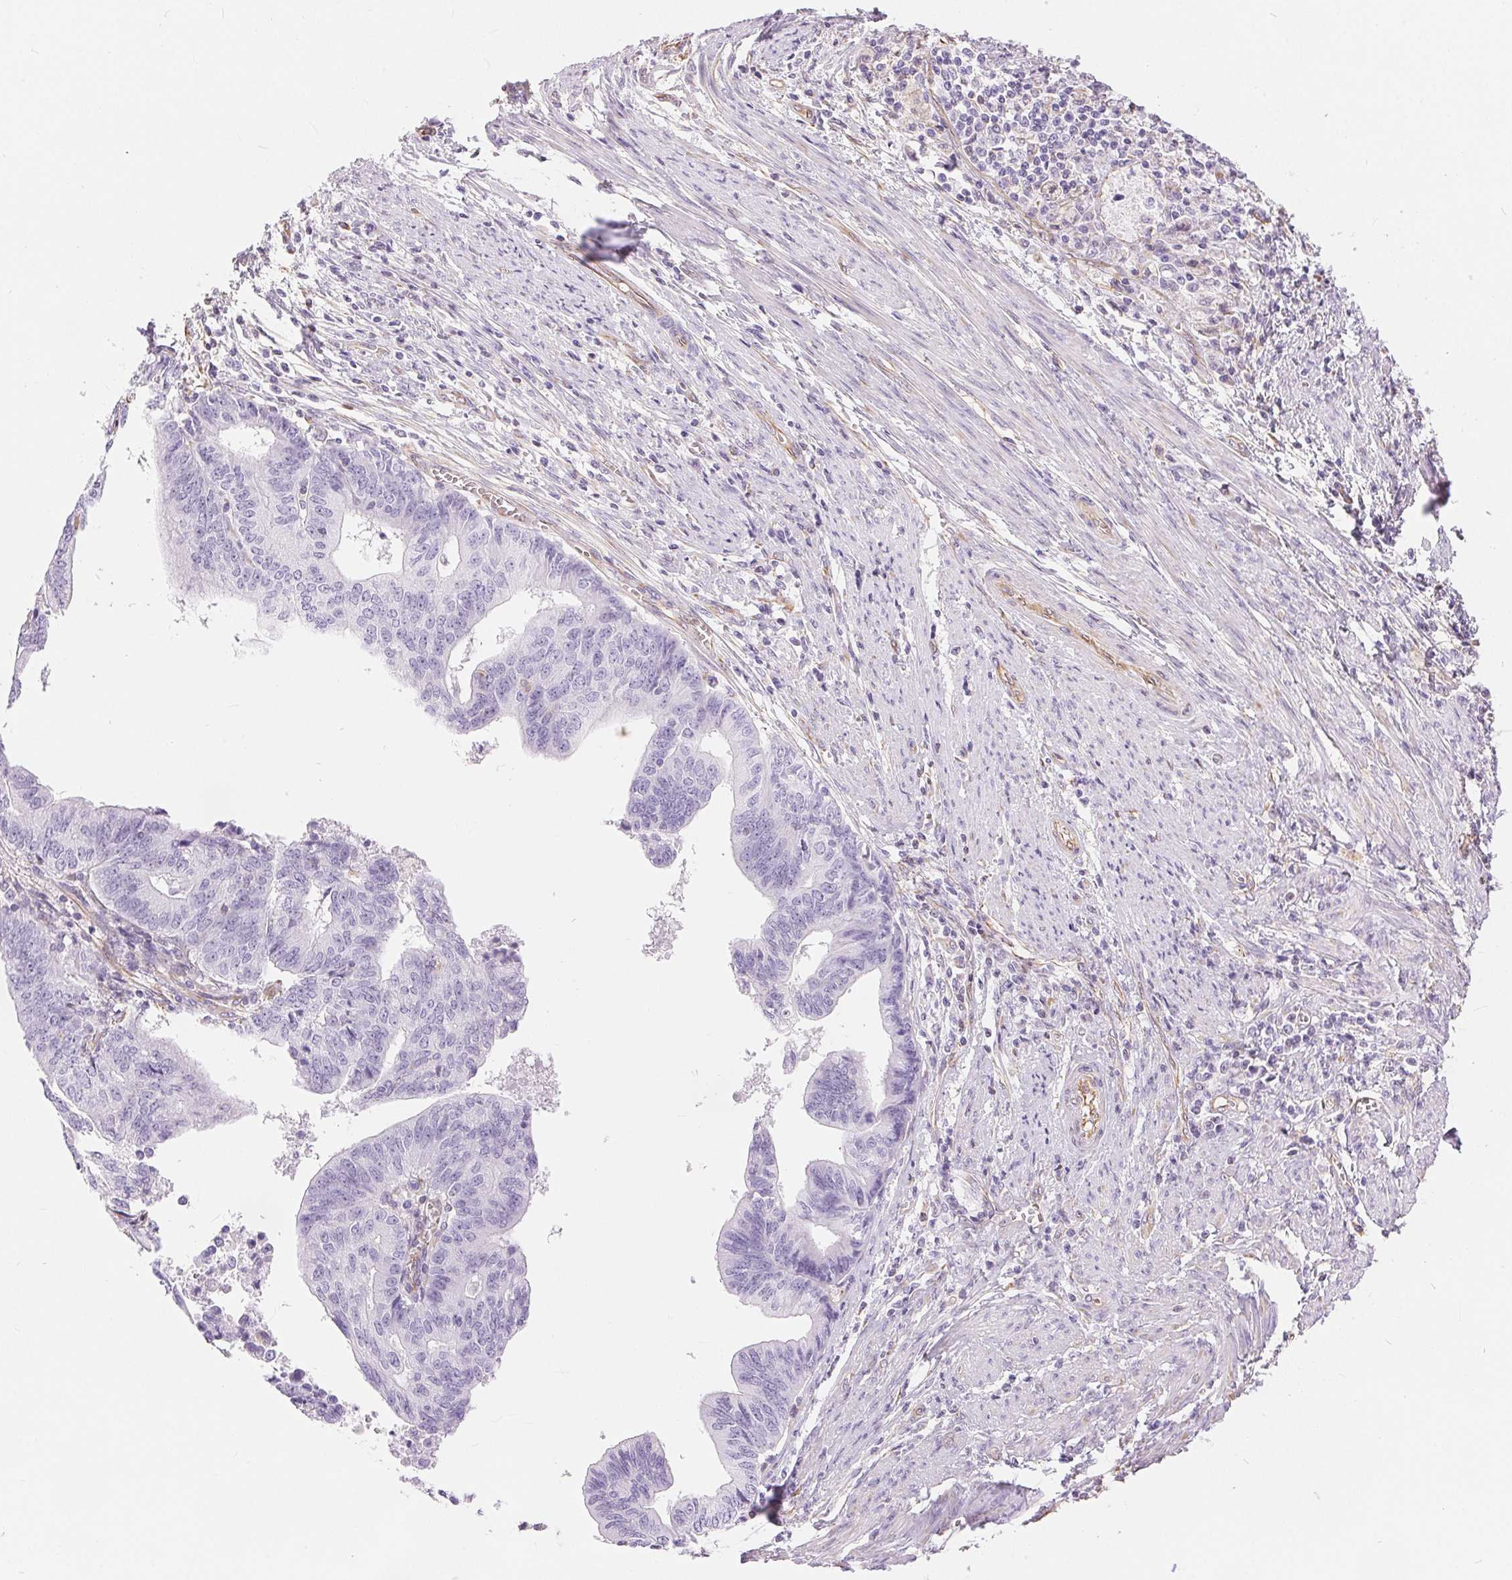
{"staining": {"intensity": "negative", "quantity": "none", "location": "none"}, "tissue": "endometrial cancer", "cell_type": "Tumor cells", "image_type": "cancer", "snomed": [{"axis": "morphology", "description": "Adenocarcinoma, NOS"}, {"axis": "topography", "description": "Endometrium"}], "caption": "High magnification brightfield microscopy of adenocarcinoma (endometrial) stained with DAB (3,3'-diaminobenzidine) (brown) and counterstained with hematoxylin (blue): tumor cells show no significant expression.", "gene": "GFAP", "patient": {"sex": "female", "age": 65}}